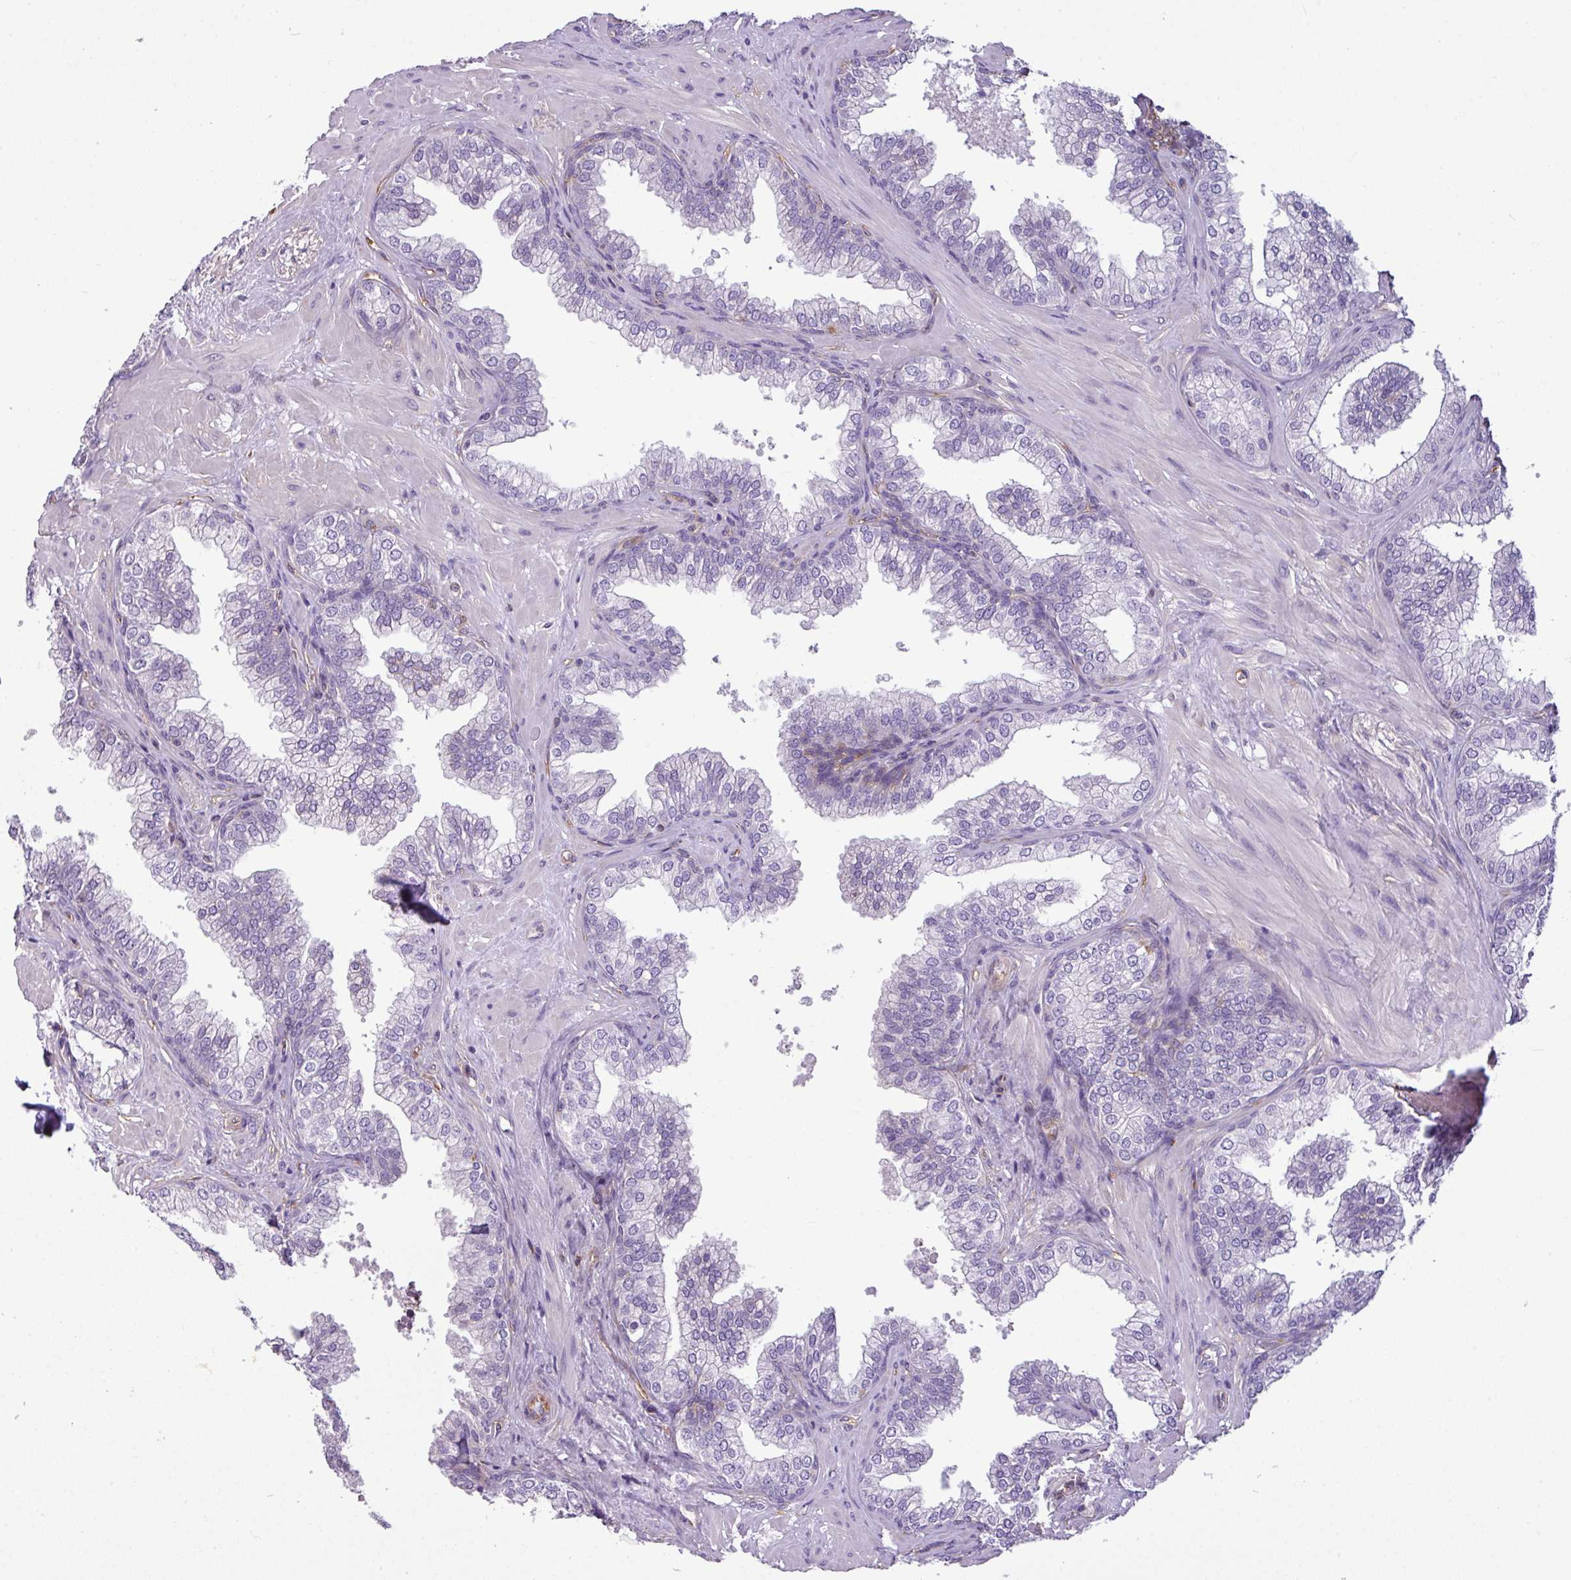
{"staining": {"intensity": "negative", "quantity": "none", "location": "none"}, "tissue": "prostate", "cell_type": "Glandular cells", "image_type": "normal", "snomed": [{"axis": "morphology", "description": "Normal tissue, NOS"}, {"axis": "topography", "description": "Prostate"}], "caption": "DAB (3,3'-diaminobenzidine) immunohistochemical staining of benign prostate demonstrates no significant expression in glandular cells. Nuclei are stained in blue.", "gene": "XNDC1N", "patient": {"sex": "male", "age": 60}}